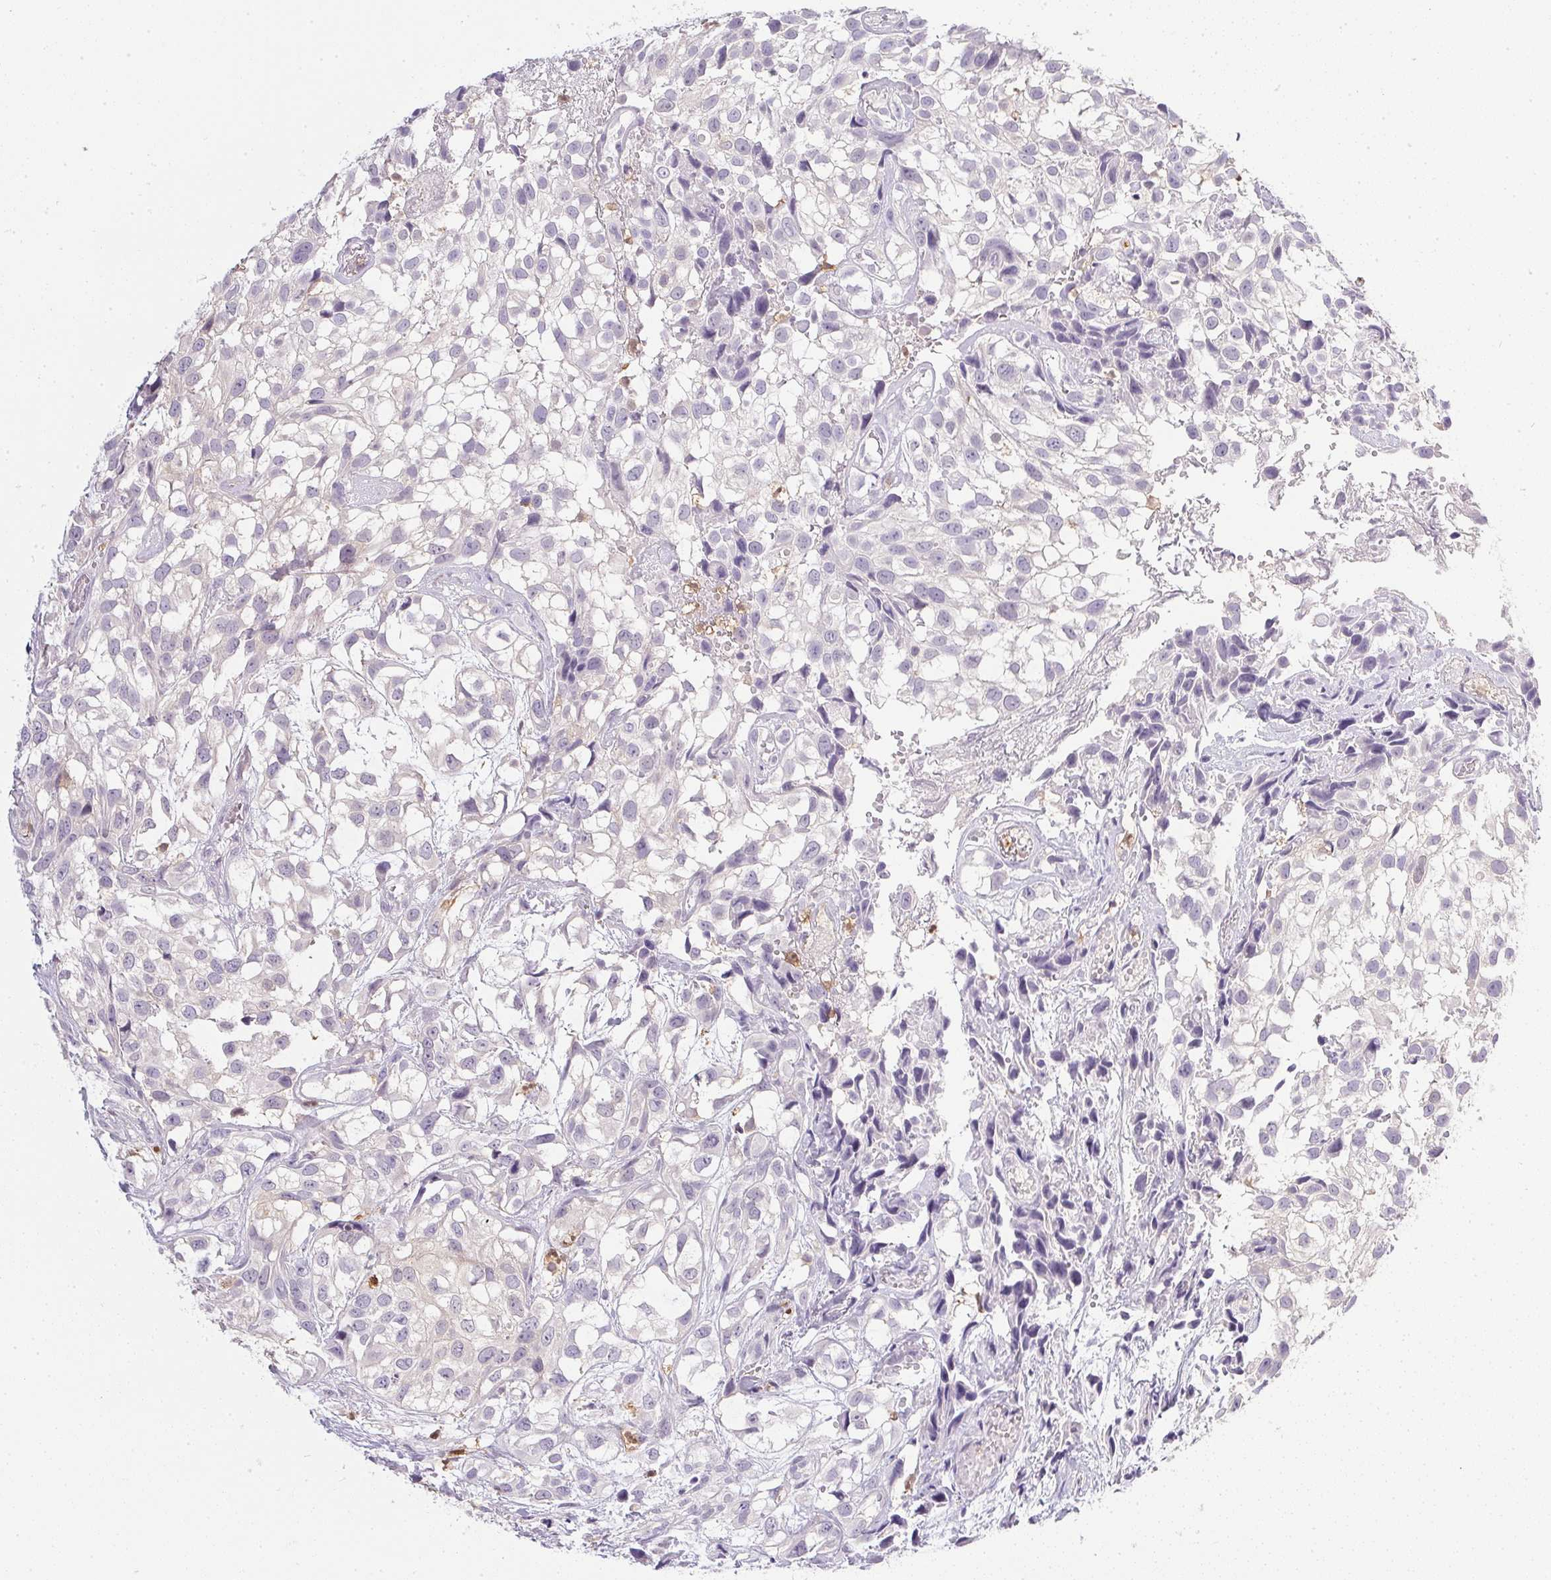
{"staining": {"intensity": "negative", "quantity": "none", "location": "none"}, "tissue": "urothelial cancer", "cell_type": "Tumor cells", "image_type": "cancer", "snomed": [{"axis": "morphology", "description": "Urothelial carcinoma, High grade"}, {"axis": "topography", "description": "Urinary bladder"}], "caption": "Tumor cells show no significant protein expression in urothelial cancer.", "gene": "DNAJC5G", "patient": {"sex": "male", "age": 56}}